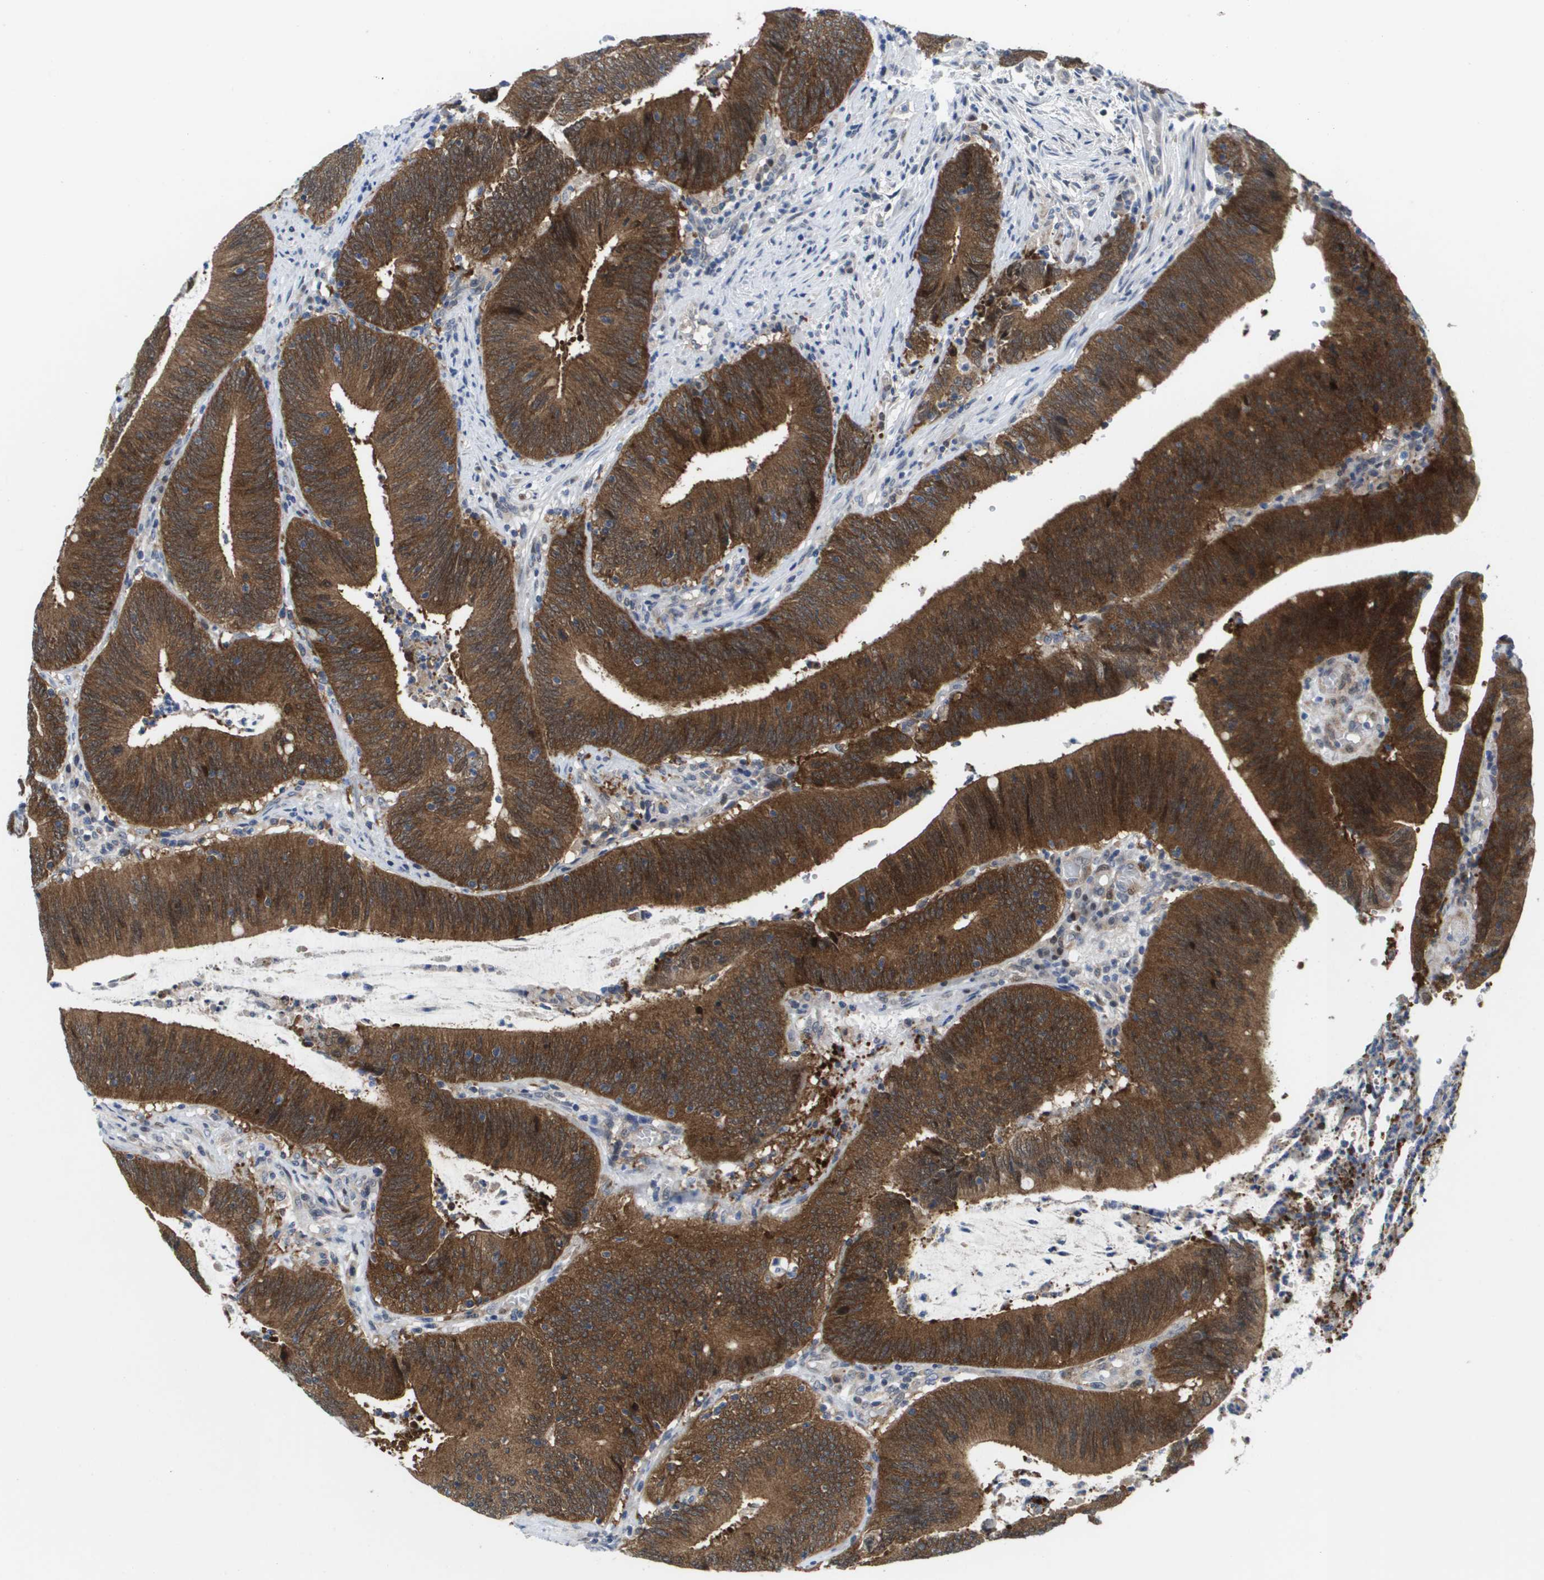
{"staining": {"intensity": "strong", "quantity": ">75%", "location": "cytoplasmic/membranous"}, "tissue": "colorectal cancer", "cell_type": "Tumor cells", "image_type": "cancer", "snomed": [{"axis": "morphology", "description": "Normal tissue, NOS"}, {"axis": "morphology", "description": "Adenocarcinoma, NOS"}, {"axis": "topography", "description": "Rectum"}], "caption": "Strong cytoplasmic/membranous staining is identified in about >75% of tumor cells in adenocarcinoma (colorectal).", "gene": "FKBP4", "patient": {"sex": "female", "age": 66}}